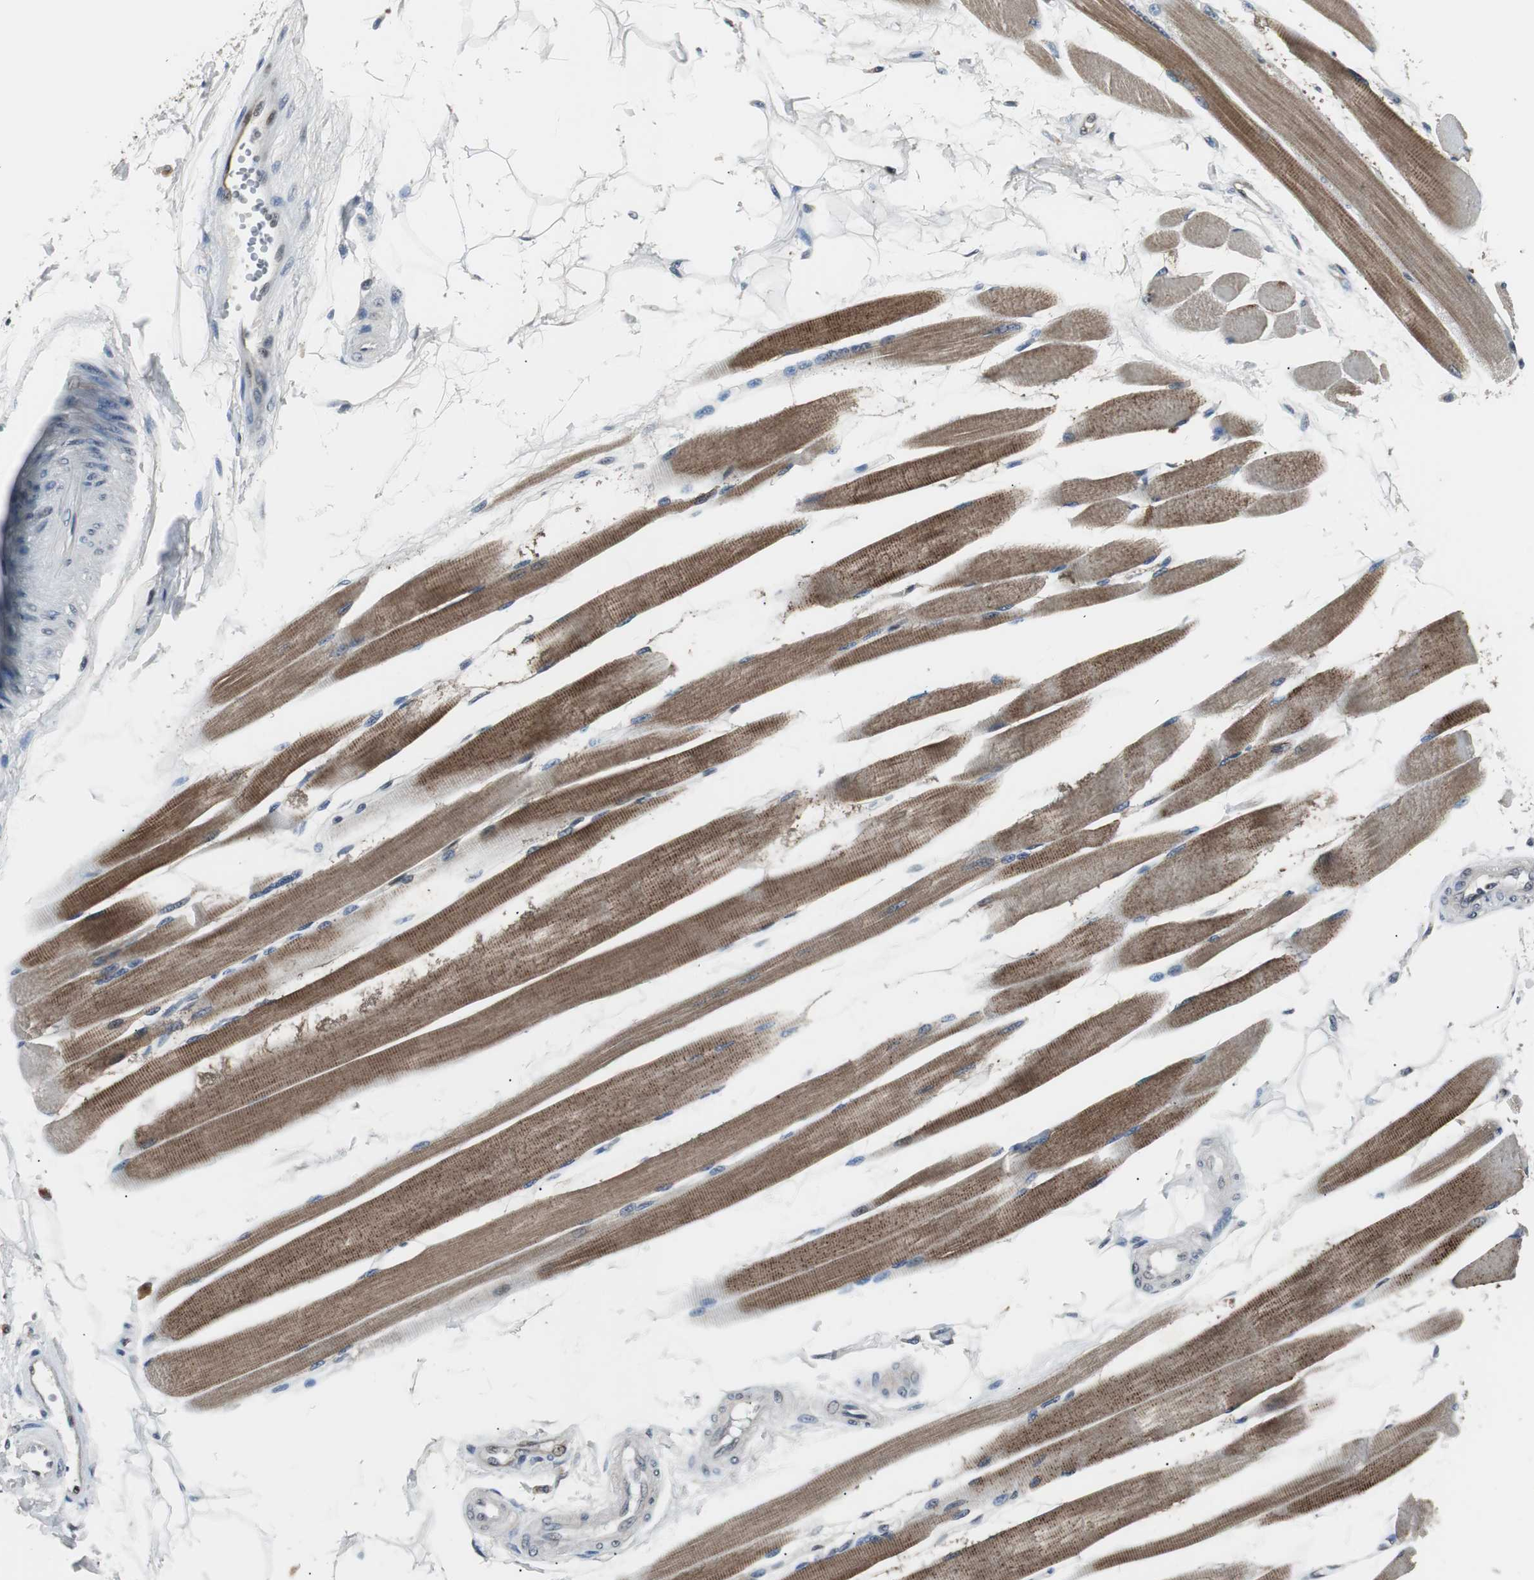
{"staining": {"intensity": "moderate", "quantity": "25%-75%", "location": "cytoplasmic/membranous"}, "tissue": "skeletal muscle", "cell_type": "Myocytes", "image_type": "normal", "snomed": [{"axis": "morphology", "description": "Normal tissue, NOS"}, {"axis": "topography", "description": "Skeletal muscle"}, {"axis": "topography", "description": "Peripheral nerve tissue"}], "caption": "Immunohistochemistry micrograph of normal skeletal muscle stained for a protein (brown), which shows medium levels of moderate cytoplasmic/membranous positivity in about 25%-75% of myocytes.", "gene": "SMAD1", "patient": {"sex": "female", "age": 84}}